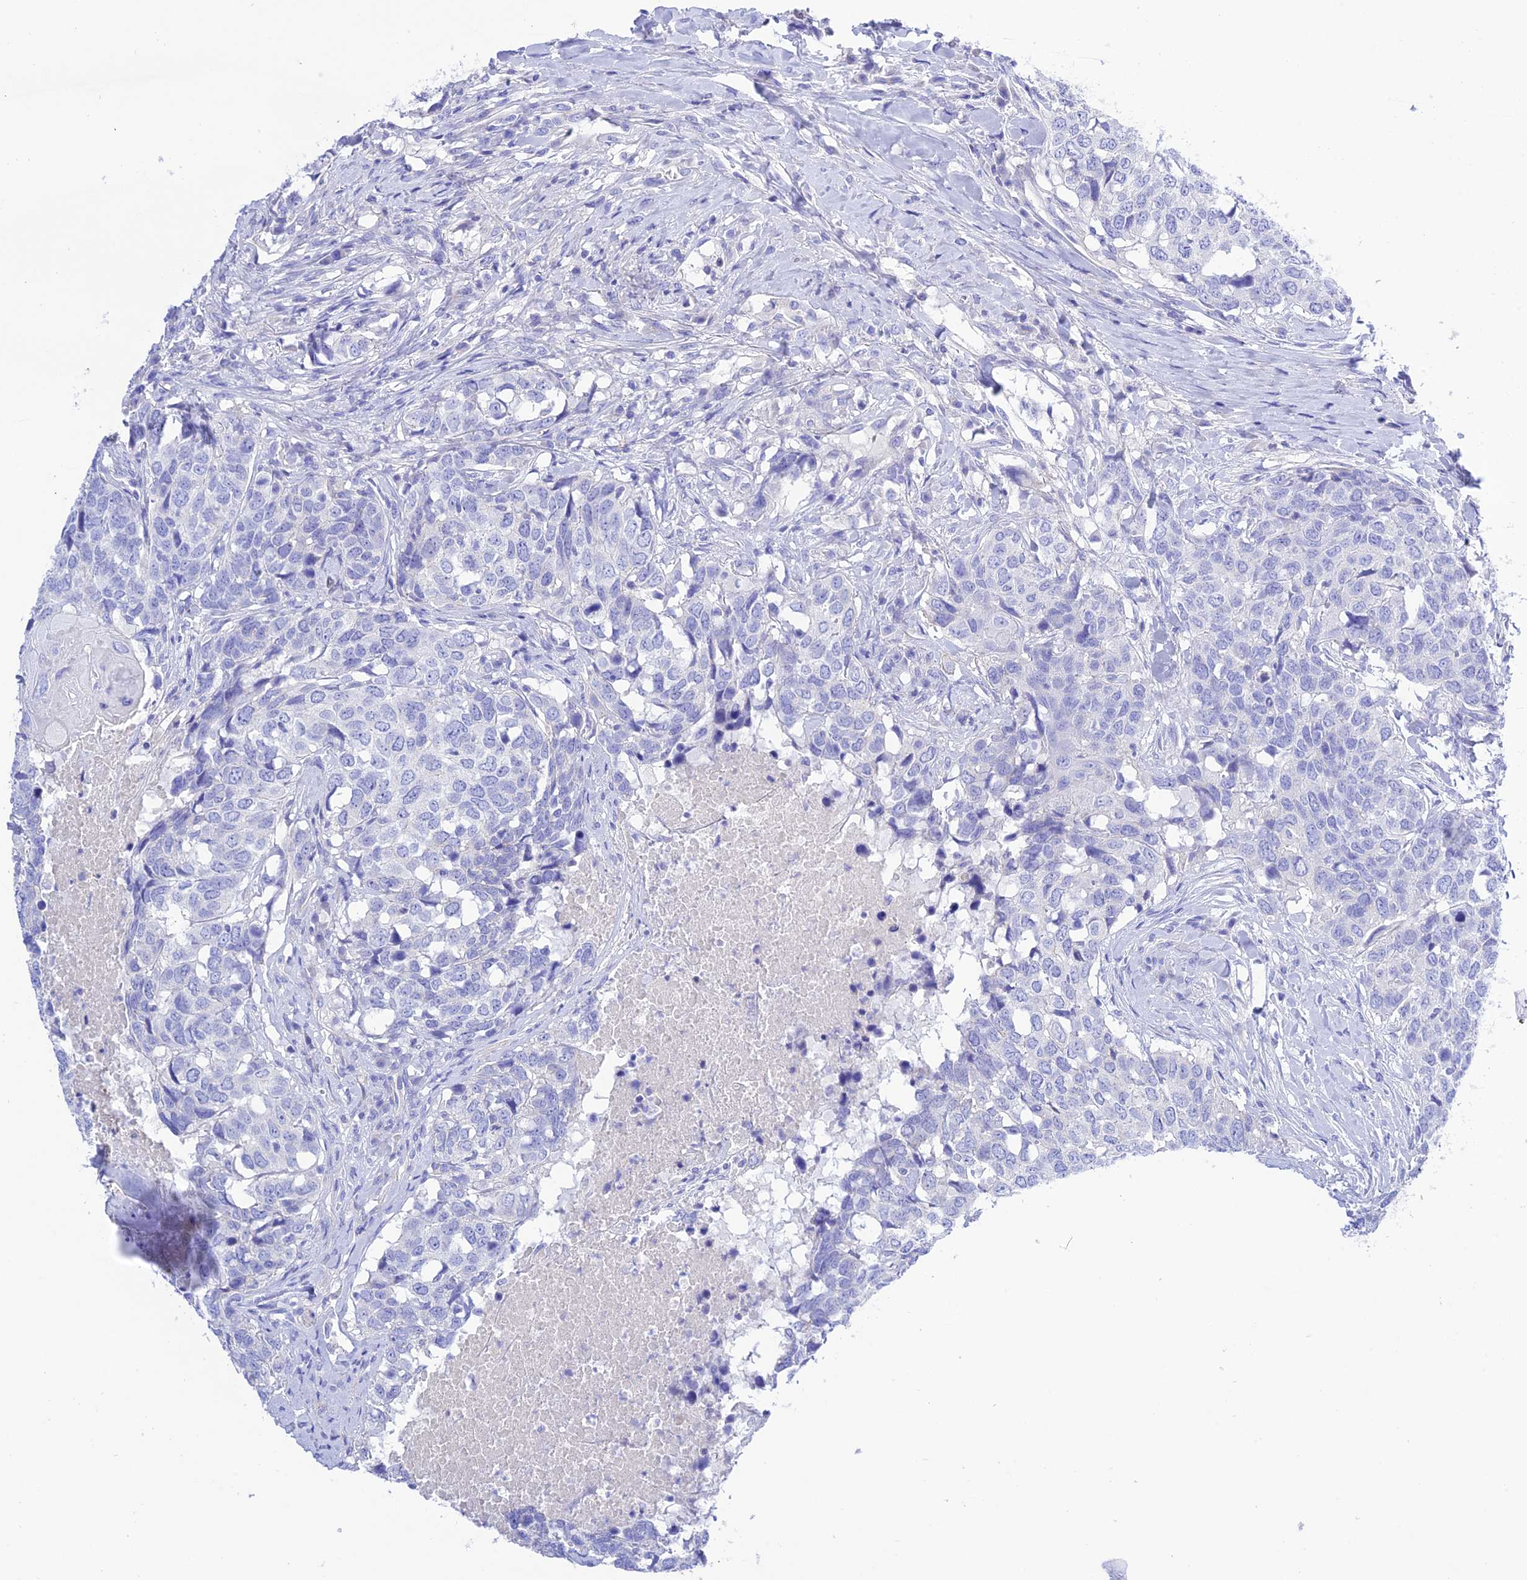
{"staining": {"intensity": "negative", "quantity": "none", "location": "none"}, "tissue": "head and neck cancer", "cell_type": "Tumor cells", "image_type": "cancer", "snomed": [{"axis": "morphology", "description": "Squamous cell carcinoma, NOS"}, {"axis": "topography", "description": "Head-Neck"}], "caption": "High magnification brightfield microscopy of squamous cell carcinoma (head and neck) stained with DAB (3,3'-diaminobenzidine) (brown) and counterstained with hematoxylin (blue): tumor cells show no significant expression. (DAB (3,3'-diaminobenzidine) immunohistochemistry (IHC), high magnification).", "gene": "FRA10AC1", "patient": {"sex": "male", "age": 66}}